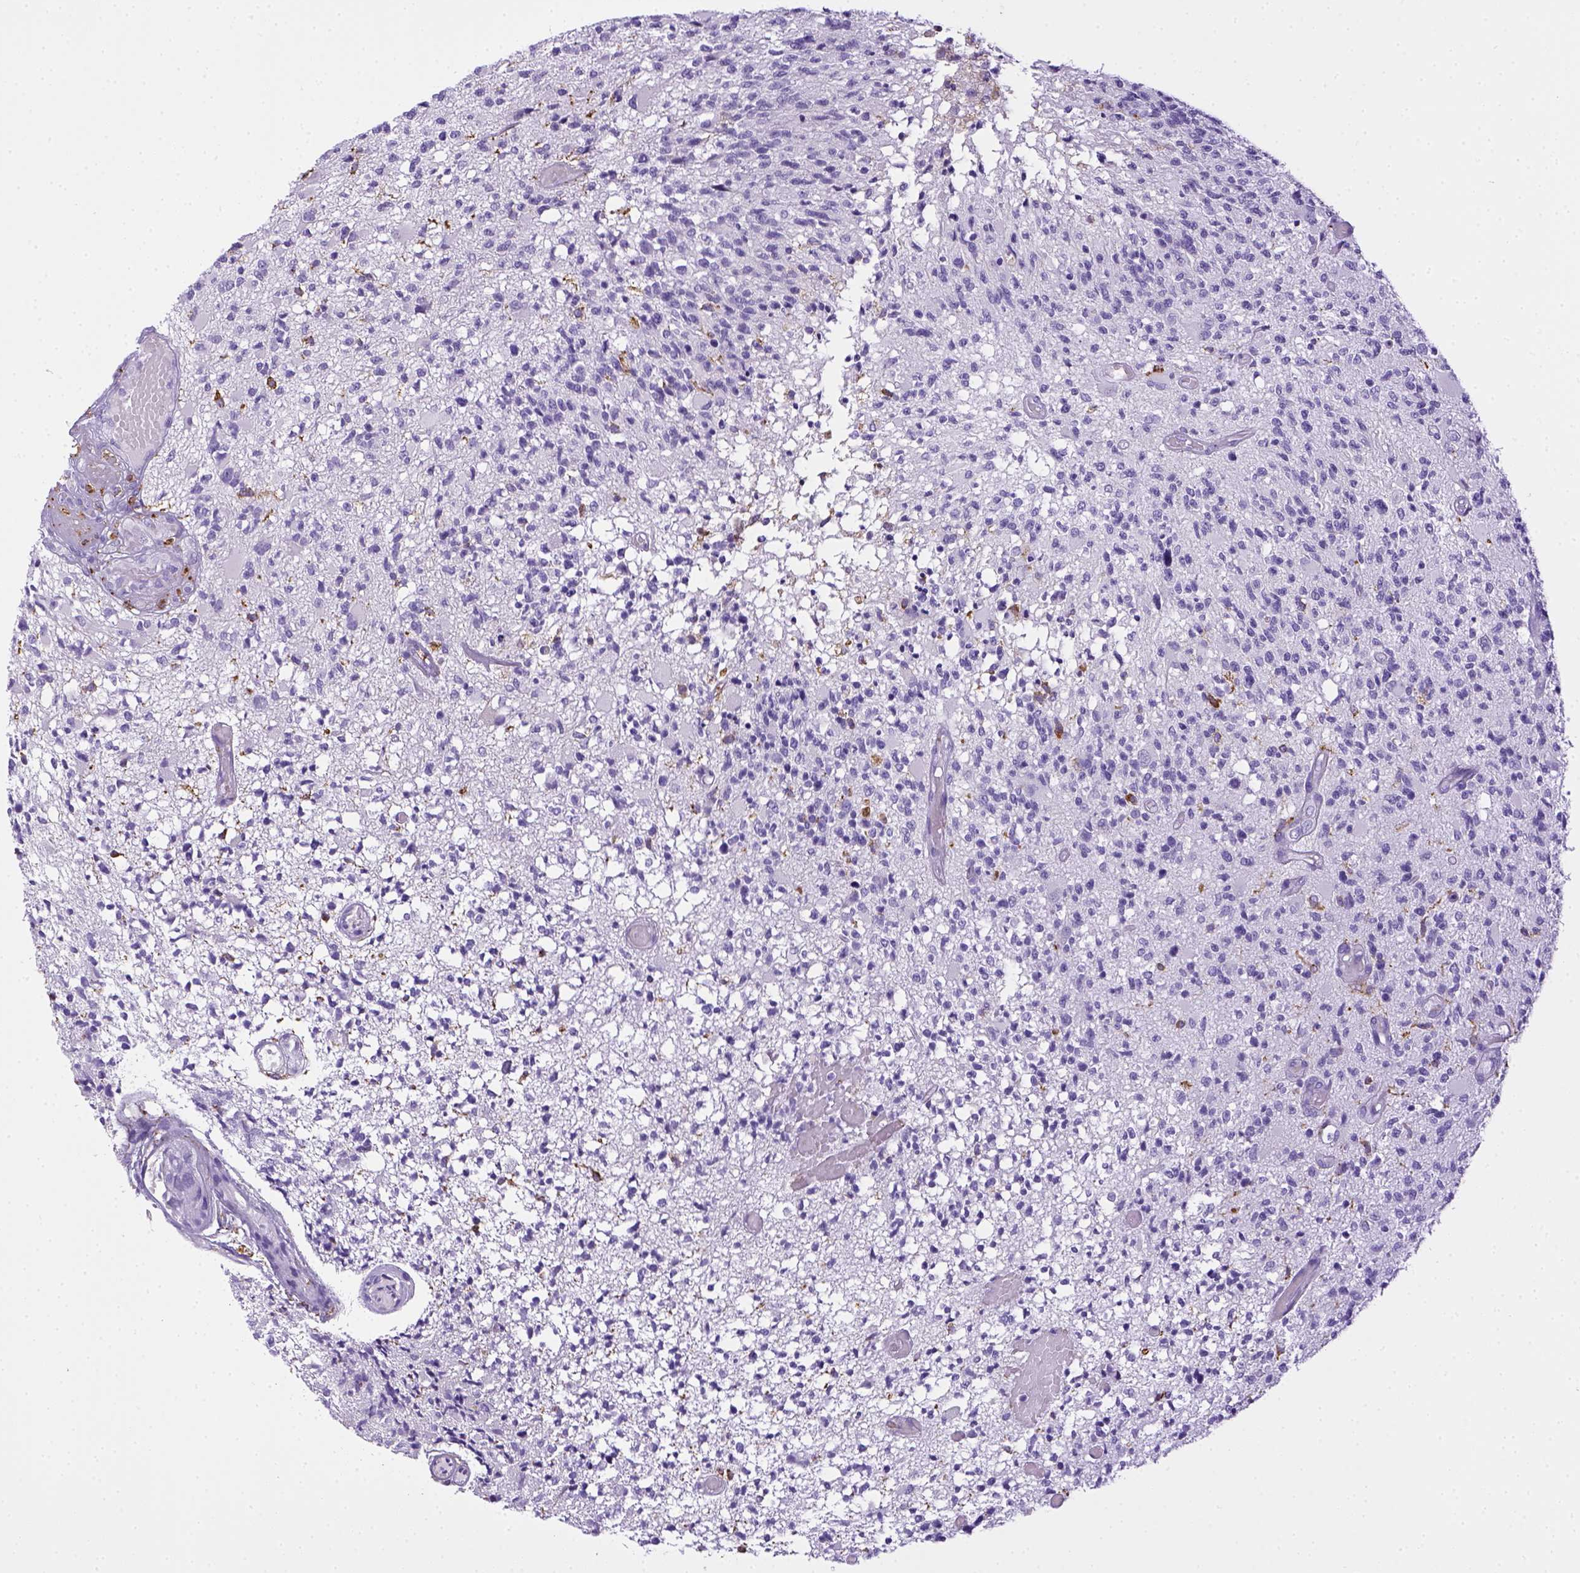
{"staining": {"intensity": "negative", "quantity": "none", "location": "none"}, "tissue": "glioma", "cell_type": "Tumor cells", "image_type": "cancer", "snomed": [{"axis": "morphology", "description": "Glioma, malignant, High grade"}, {"axis": "topography", "description": "Brain"}], "caption": "High-grade glioma (malignant) stained for a protein using immunohistochemistry shows no staining tumor cells.", "gene": "CD68", "patient": {"sex": "female", "age": 63}}